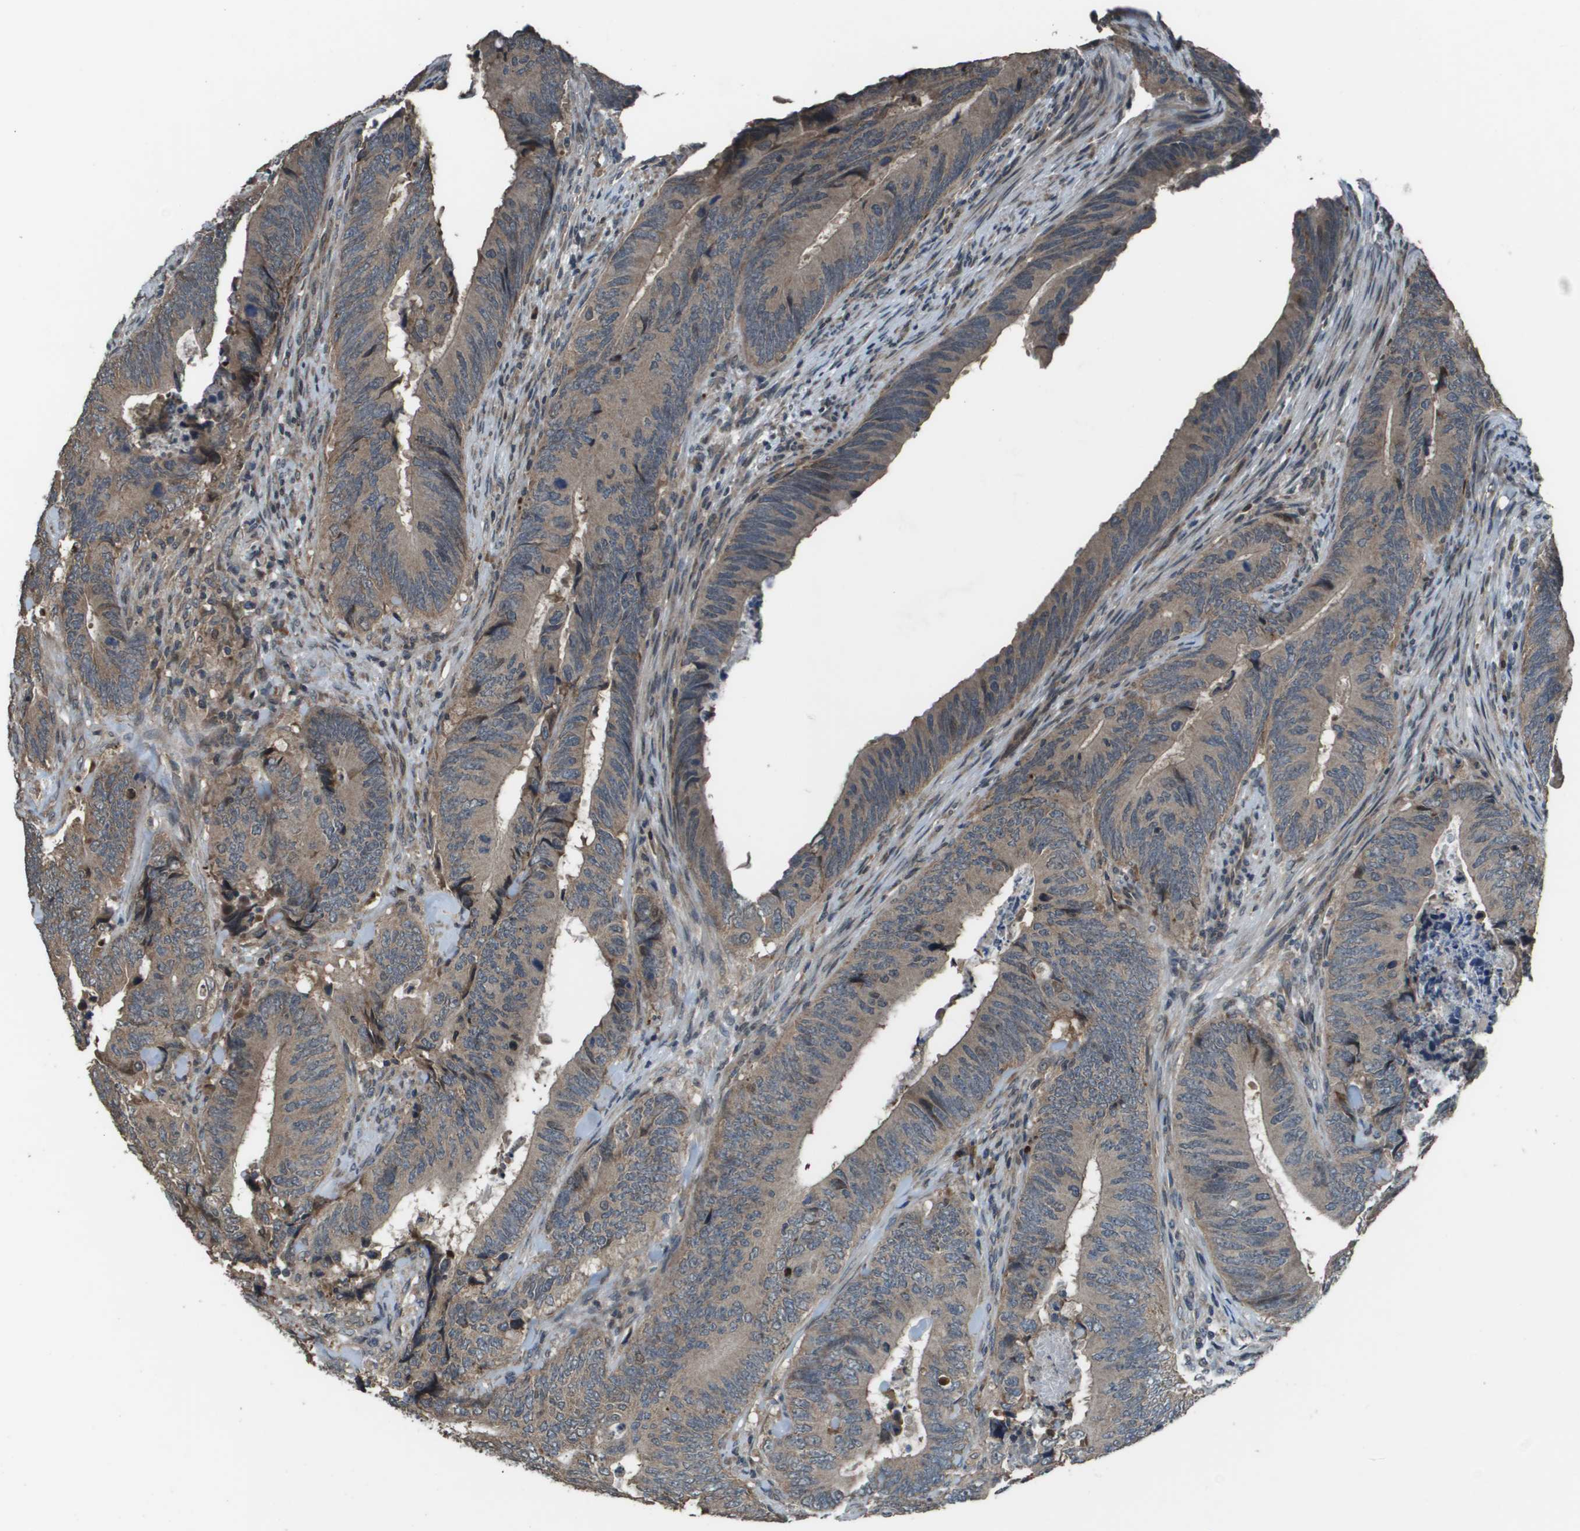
{"staining": {"intensity": "weak", "quantity": ">75%", "location": "cytoplasmic/membranous"}, "tissue": "colorectal cancer", "cell_type": "Tumor cells", "image_type": "cancer", "snomed": [{"axis": "morphology", "description": "Normal tissue, NOS"}, {"axis": "morphology", "description": "Adenocarcinoma, NOS"}, {"axis": "topography", "description": "Colon"}], "caption": "Immunohistochemistry (IHC) photomicrograph of colorectal adenocarcinoma stained for a protein (brown), which demonstrates low levels of weak cytoplasmic/membranous positivity in about >75% of tumor cells.", "gene": "GOSR2", "patient": {"sex": "male", "age": 56}}